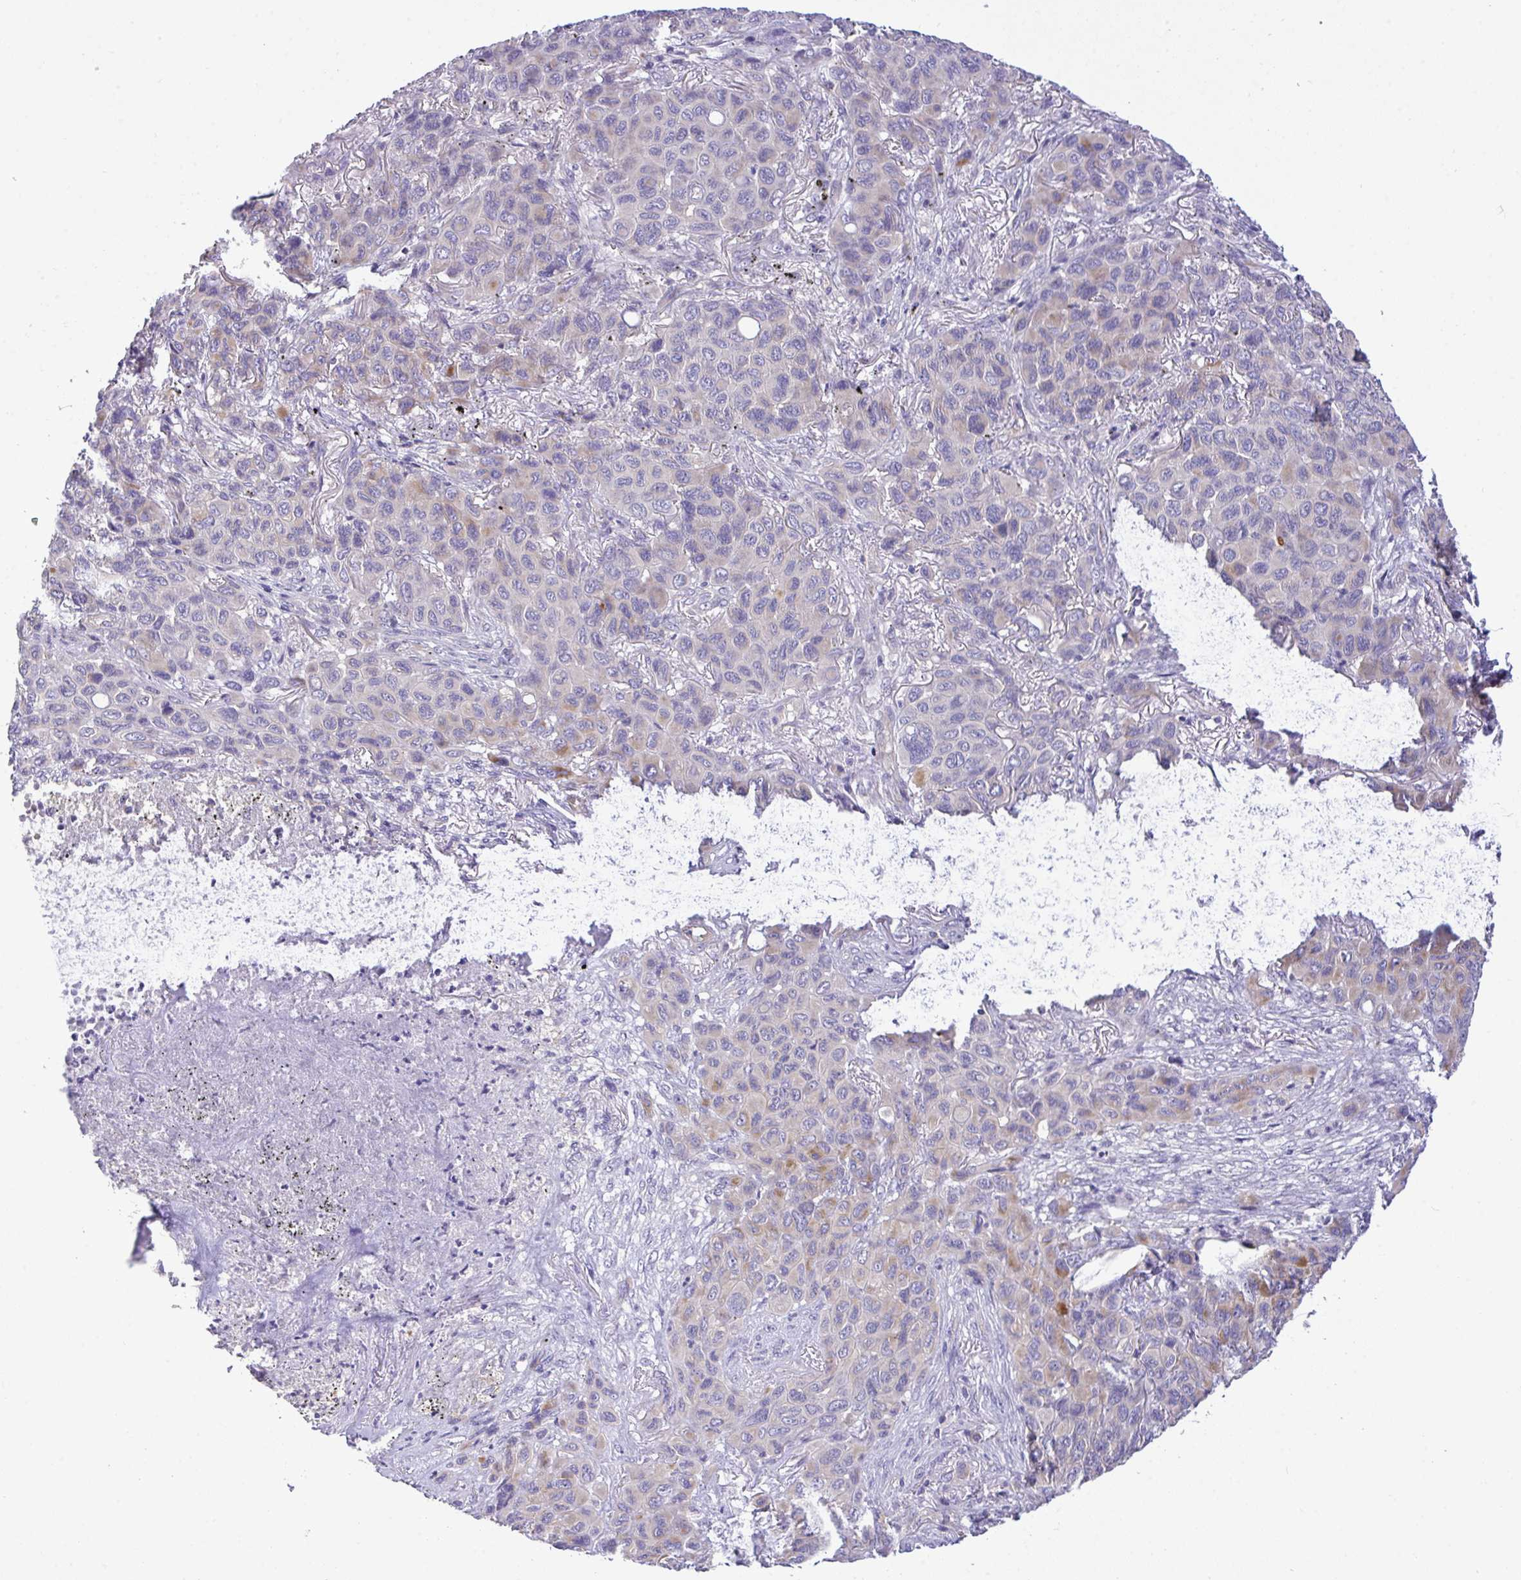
{"staining": {"intensity": "weak", "quantity": "<25%", "location": "cytoplasmic/membranous"}, "tissue": "melanoma", "cell_type": "Tumor cells", "image_type": "cancer", "snomed": [{"axis": "morphology", "description": "Malignant melanoma, Metastatic site"}, {"axis": "topography", "description": "Lung"}], "caption": "Immunohistochemistry histopathology image of neoplastic tissue: human malignant melanoma (metastatic site) stained with DAB displays no significant protein positivity in tumor cells.", "gene": "ZNF581", "patient": {"sex": "male", "age": 48}}